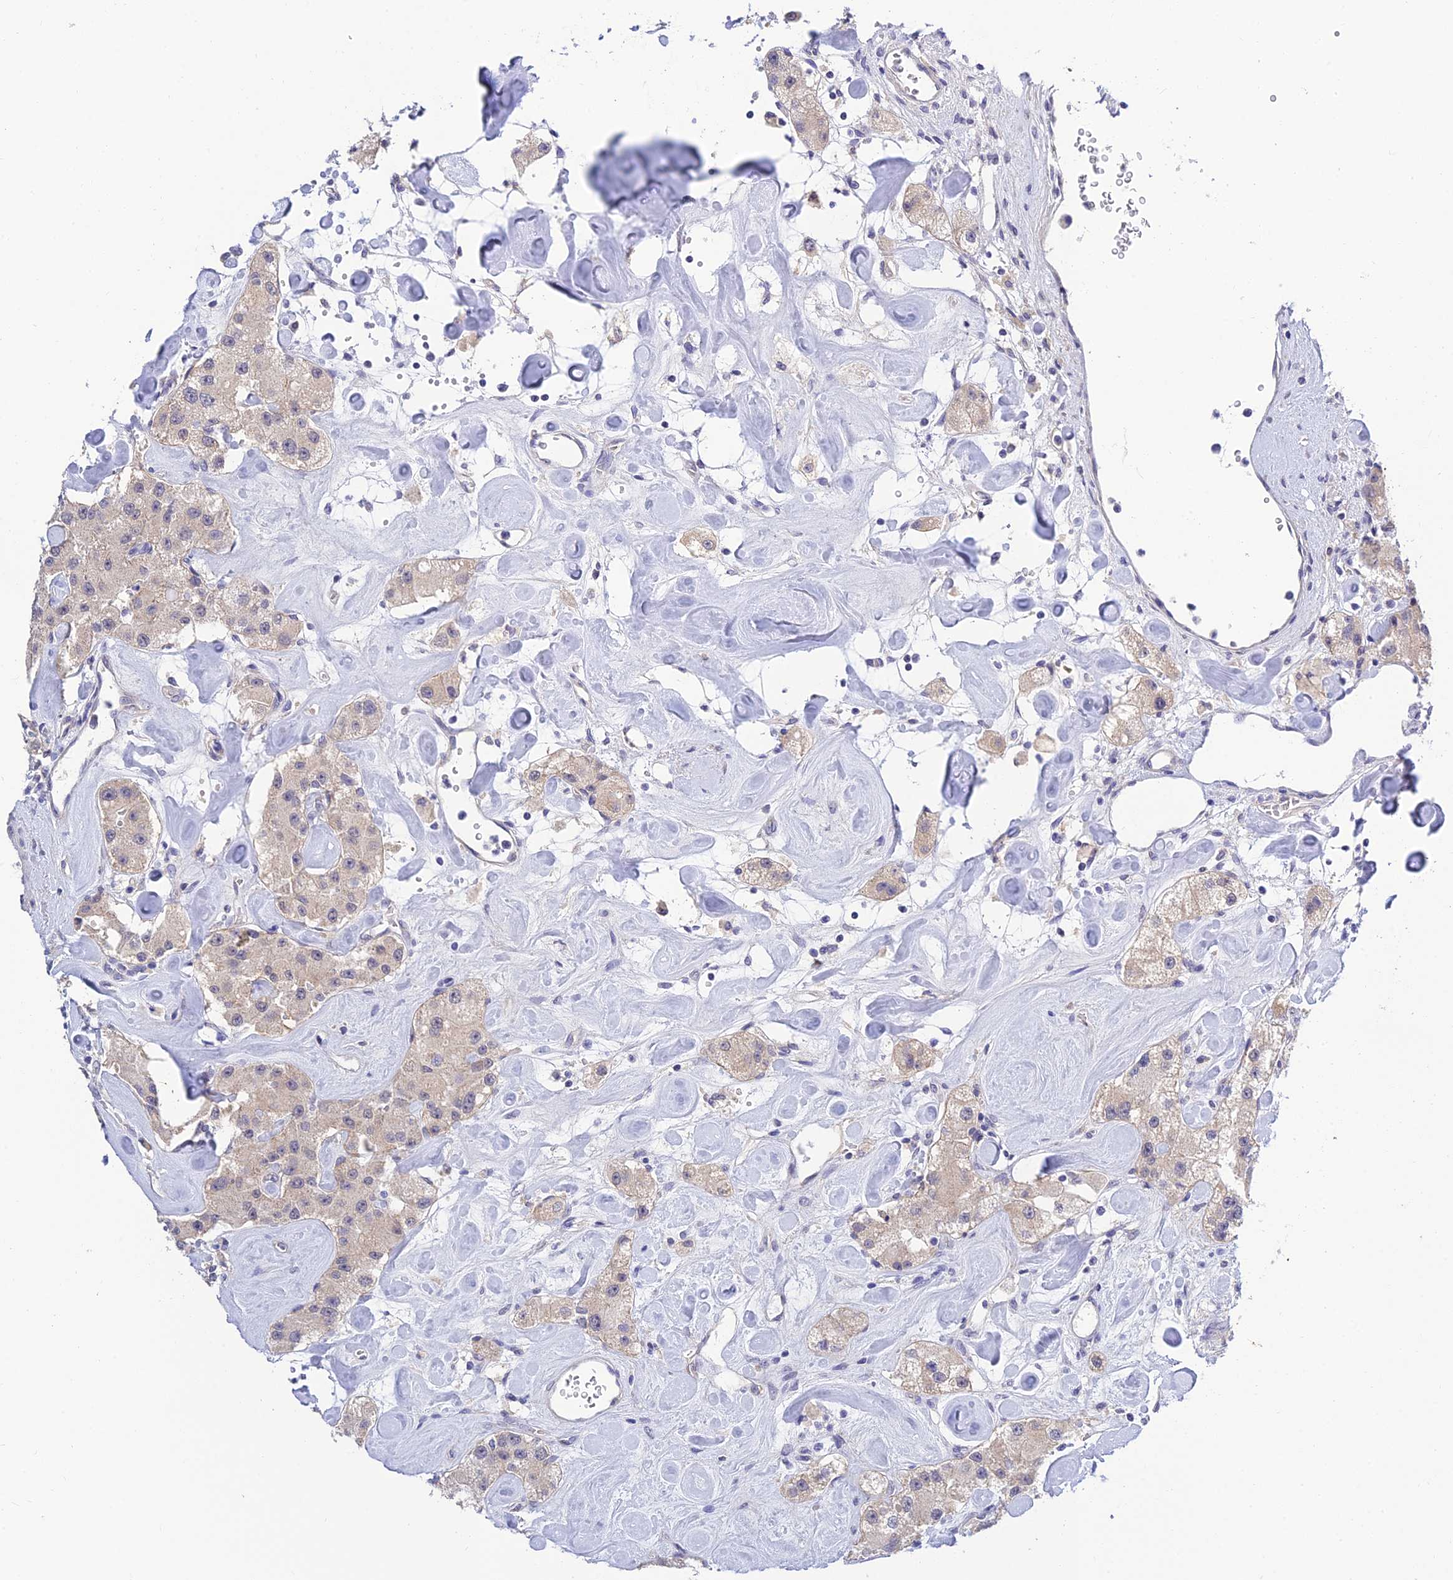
{"staining": {"intensity": "weak", "quantity": "25%-75%", "location": "cytoplasmic/membranous"}, "tissue": "carcinoid", "cell_type": "Tumor cells", "image_type": "cancer", "snomed": [{"axis": "morphology", "description": "Carcinoid, malignant, NOS"}, {"axis": "topography", "description": "Pancreas"}], "caption": "Weak cytoplasmic/membranous expression for a protein is identified in about 25%-75% of tumor cells of carcinoid using immunohistochemistry (IHC).", "gene": "HOXB1", "patient": {"sex": "male", "age": 41}}